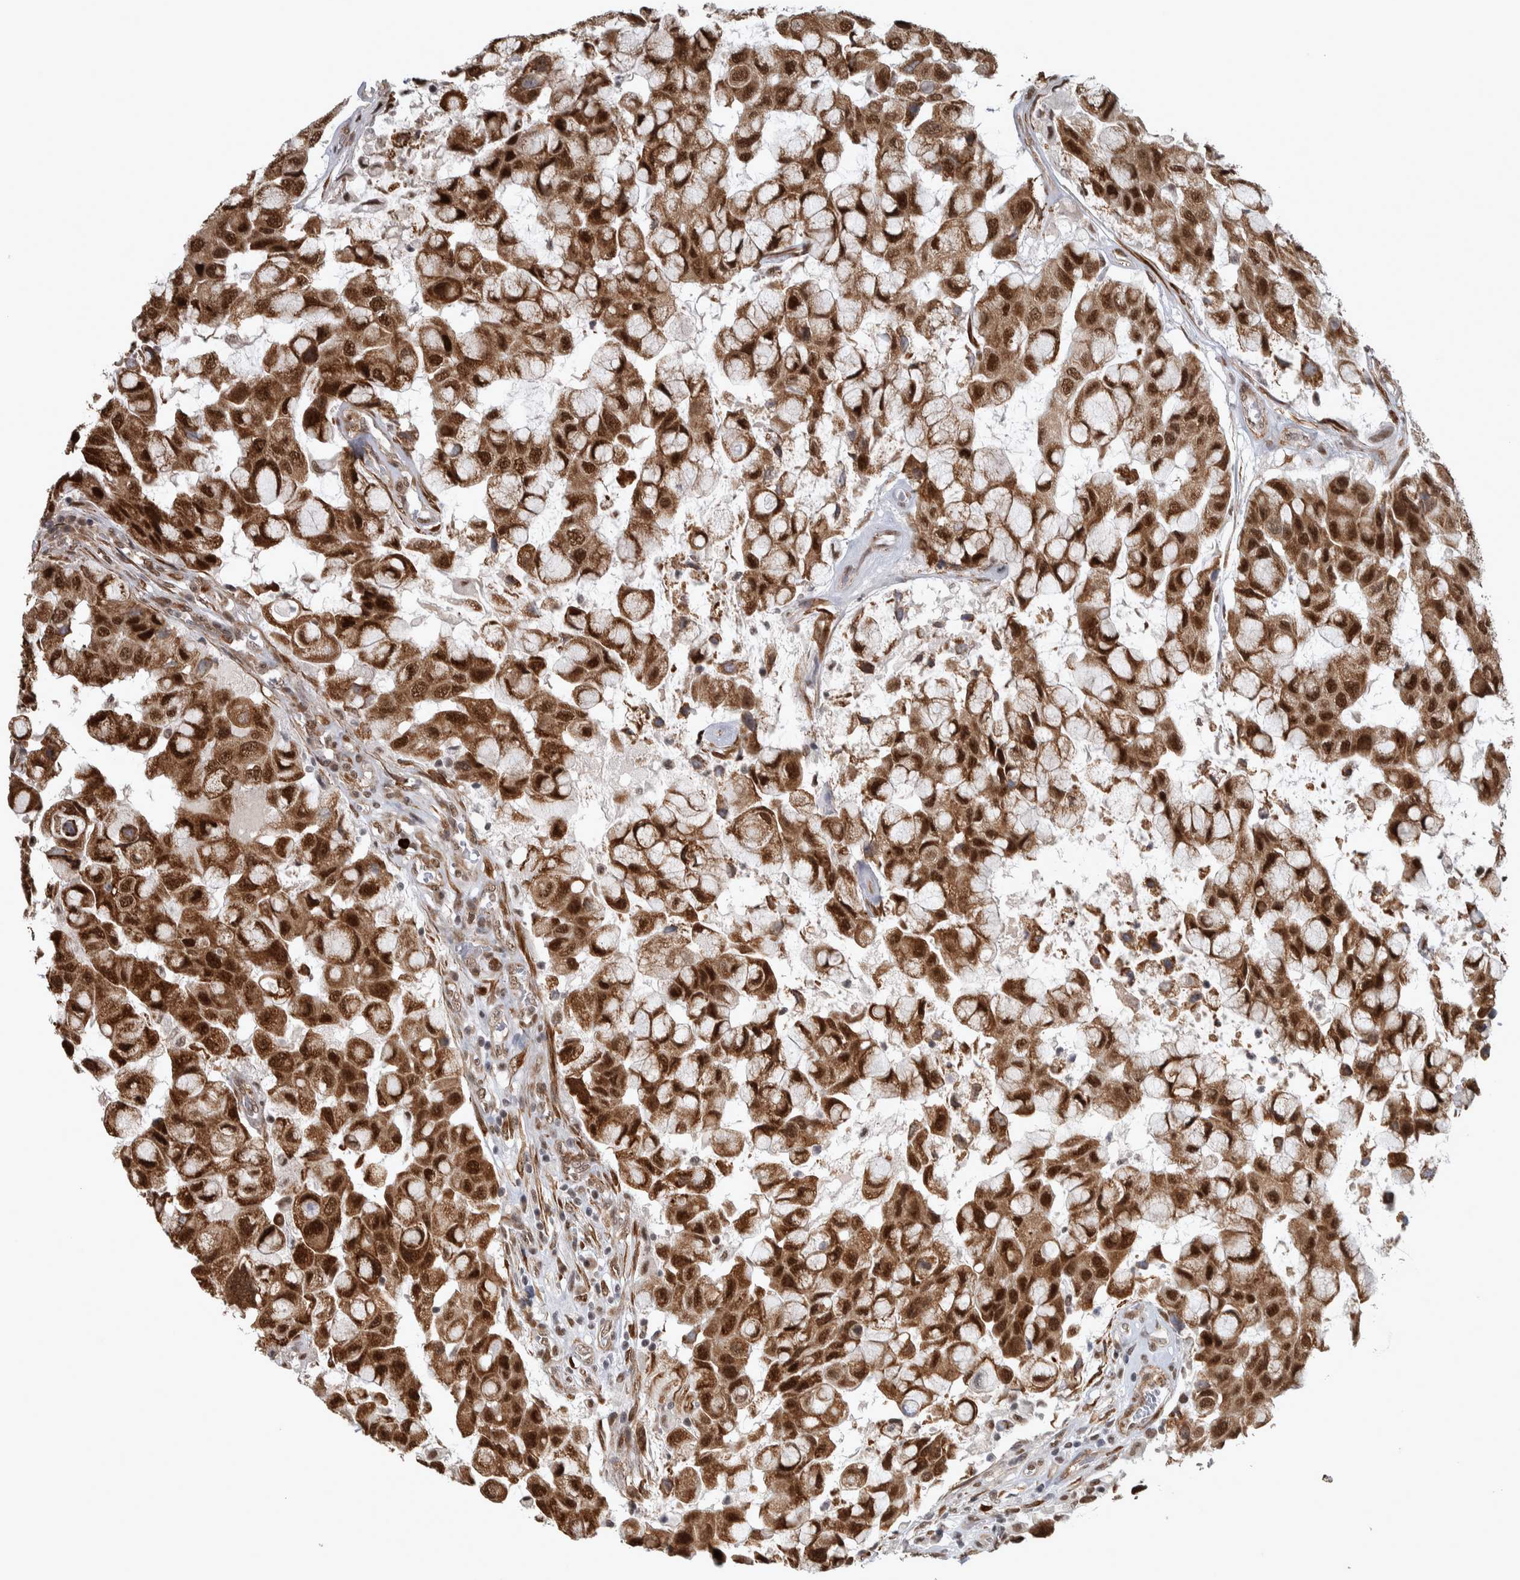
{"staining": {"intensity": "strong", "quantity": ">75%", "location": "cytoplasmic/membranous,nuclear"}, "tissue": "breast cancer", "cell_type": "Tumor cells", "image_type": "cancer", "snomed": [{"axis": "morphology", "description": "Duct carcinoma"}, {"axis": "topography", "description": "Breast"}], "caption": "Immunohistochemical staining of breast cancer (infiltrating ductal carcinoma) exhibits high levels of strong cytoplasmic/membranous and nuclear positivity in about >75% of tumor cells.", "gene": "DDX42", "patient": {"sex": "female", "age": 27}}